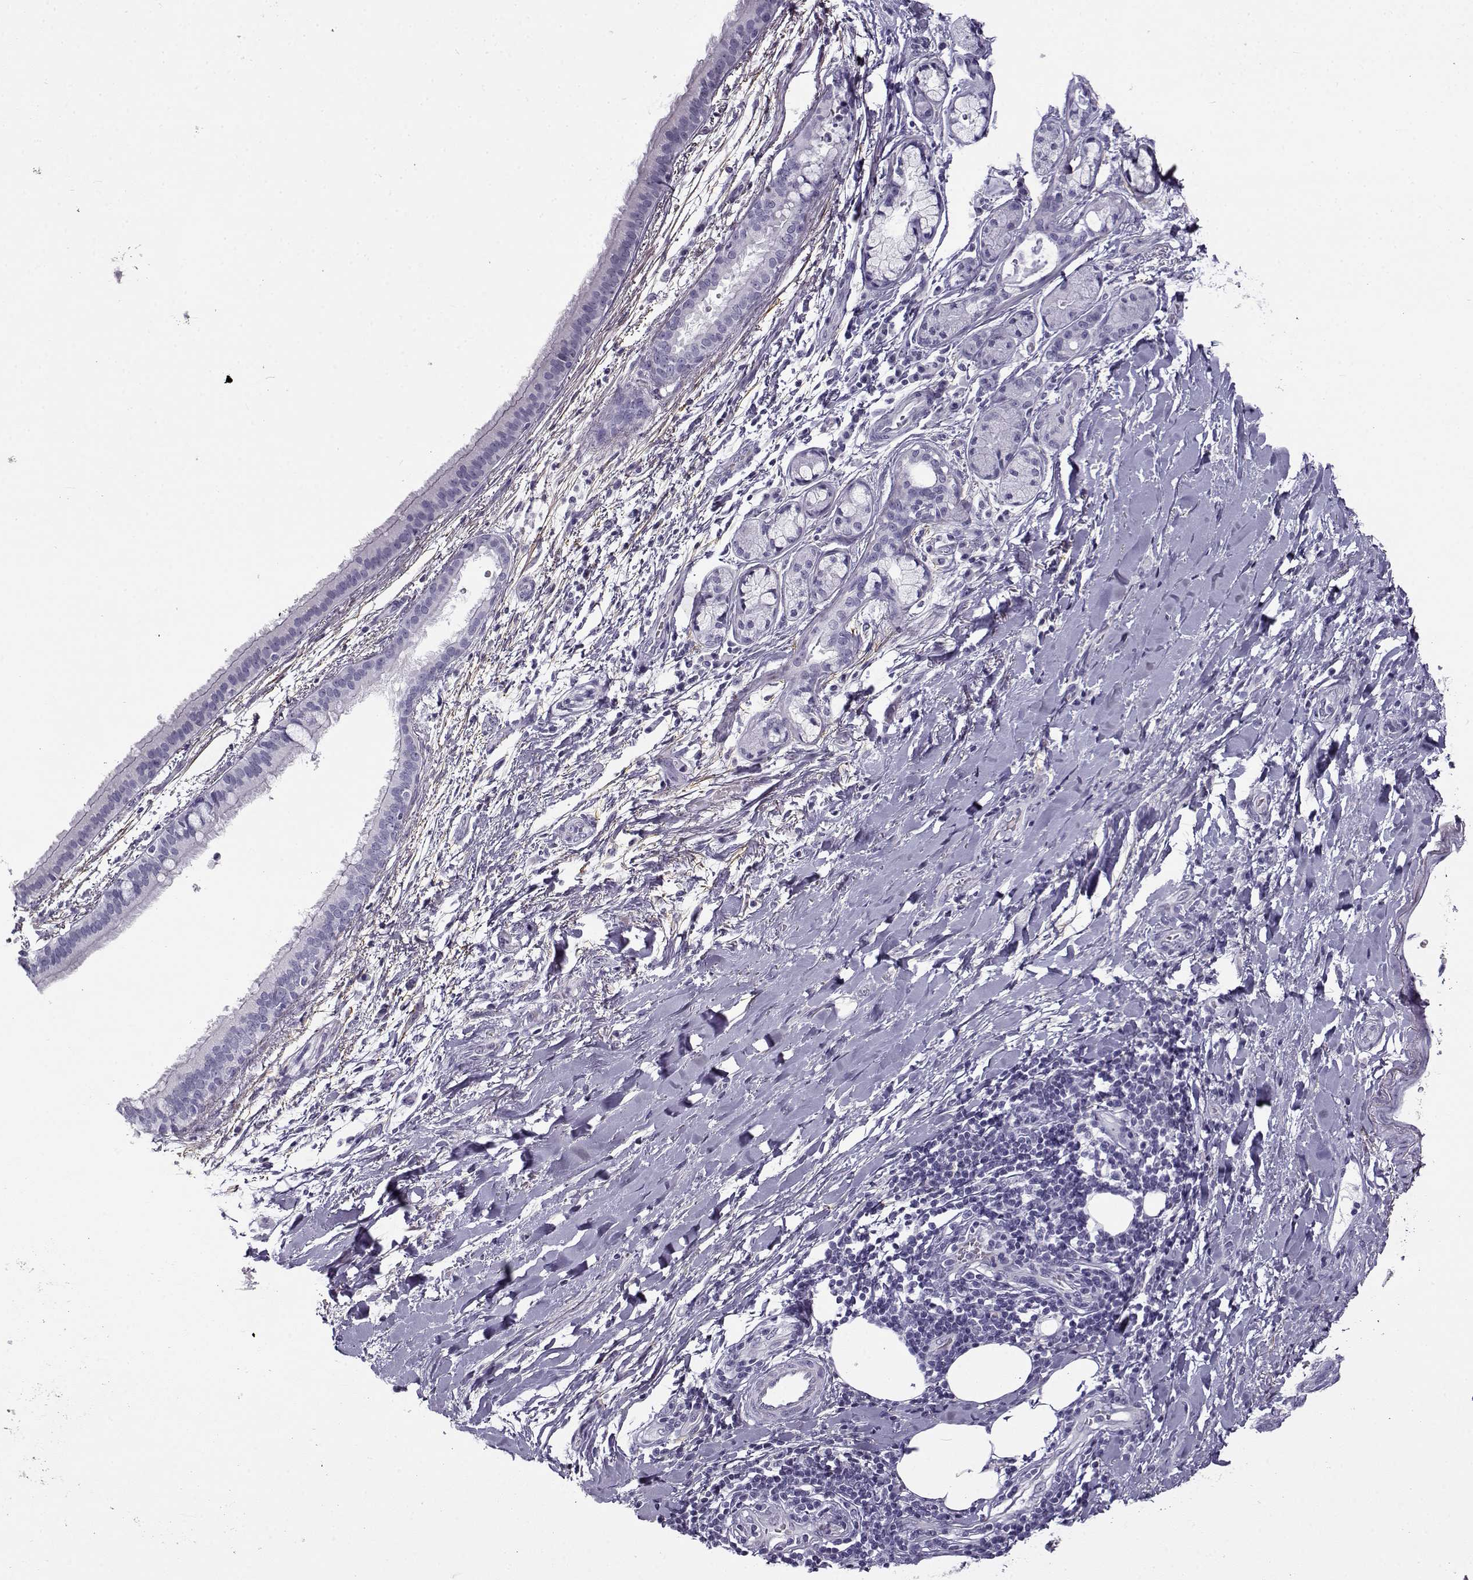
{"staining": {"intensity": "negative", "quantity": "none", "location": "none"}, "tissue": "bronchus", "cell_type": "Respiratory epithelial cells", "image_type": "normal", "snomed": [{"axis": "morphology", "description": "Normal tissue, NOS"}, {"axis": "morphology", "description": "Squamous cell carcinoma, NOS"}, {"axis": "topography", "description": "Bronchus"}, {"axis": "topography", "description": "Lung"}], "caption": "There is no significant expression in respiratory epithelial cells of bronchus. (DAB (3,3'-diaminobenzidine) immunohistochemistry (IHC), high magnification).", "gene": "GTSF1L", "patient": {"sex": "male", "age": 69}}